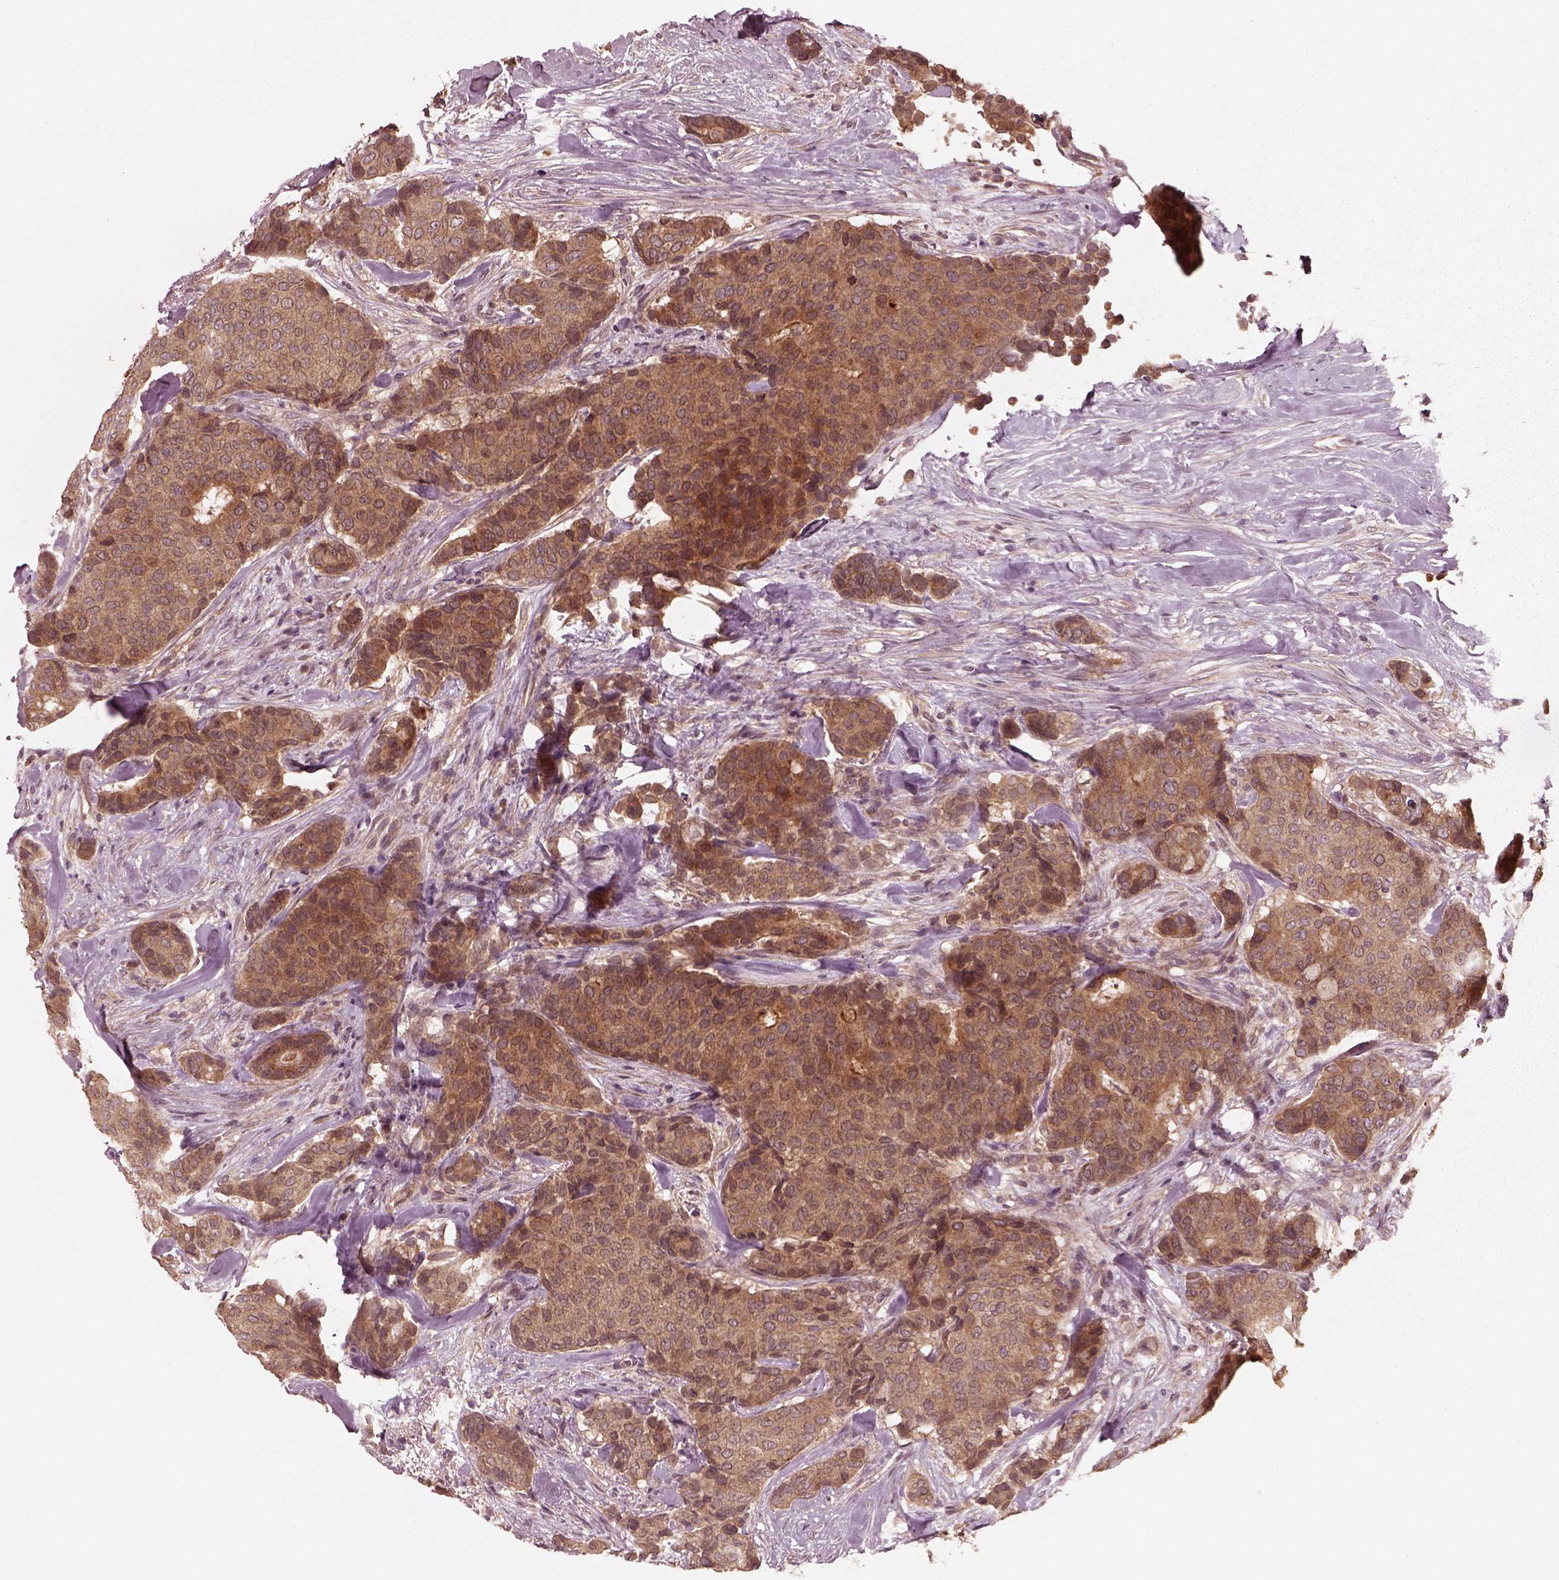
{"staining": {"intensity": "moderate", "quantity": ">75%", "location": "cytoplasmic/membranous"}, "tissue": "breast cancer", "cell_type": "Tumor cells", "image_type": "cancer", "snomed": [{"axis": "morphology", "description": "Duct carcinoma"}, {"axis": "topography", "description": "Breast"}], "caption": "Breast cancer (invasive ductal carcinoma) was stained to show a protein in brown. There is medium levels of moderate cytoplasmic/membranous staining in about >75% of tumor cells.", "gene": "FAF2", "patient": {"sex": "female", "age": 75}}